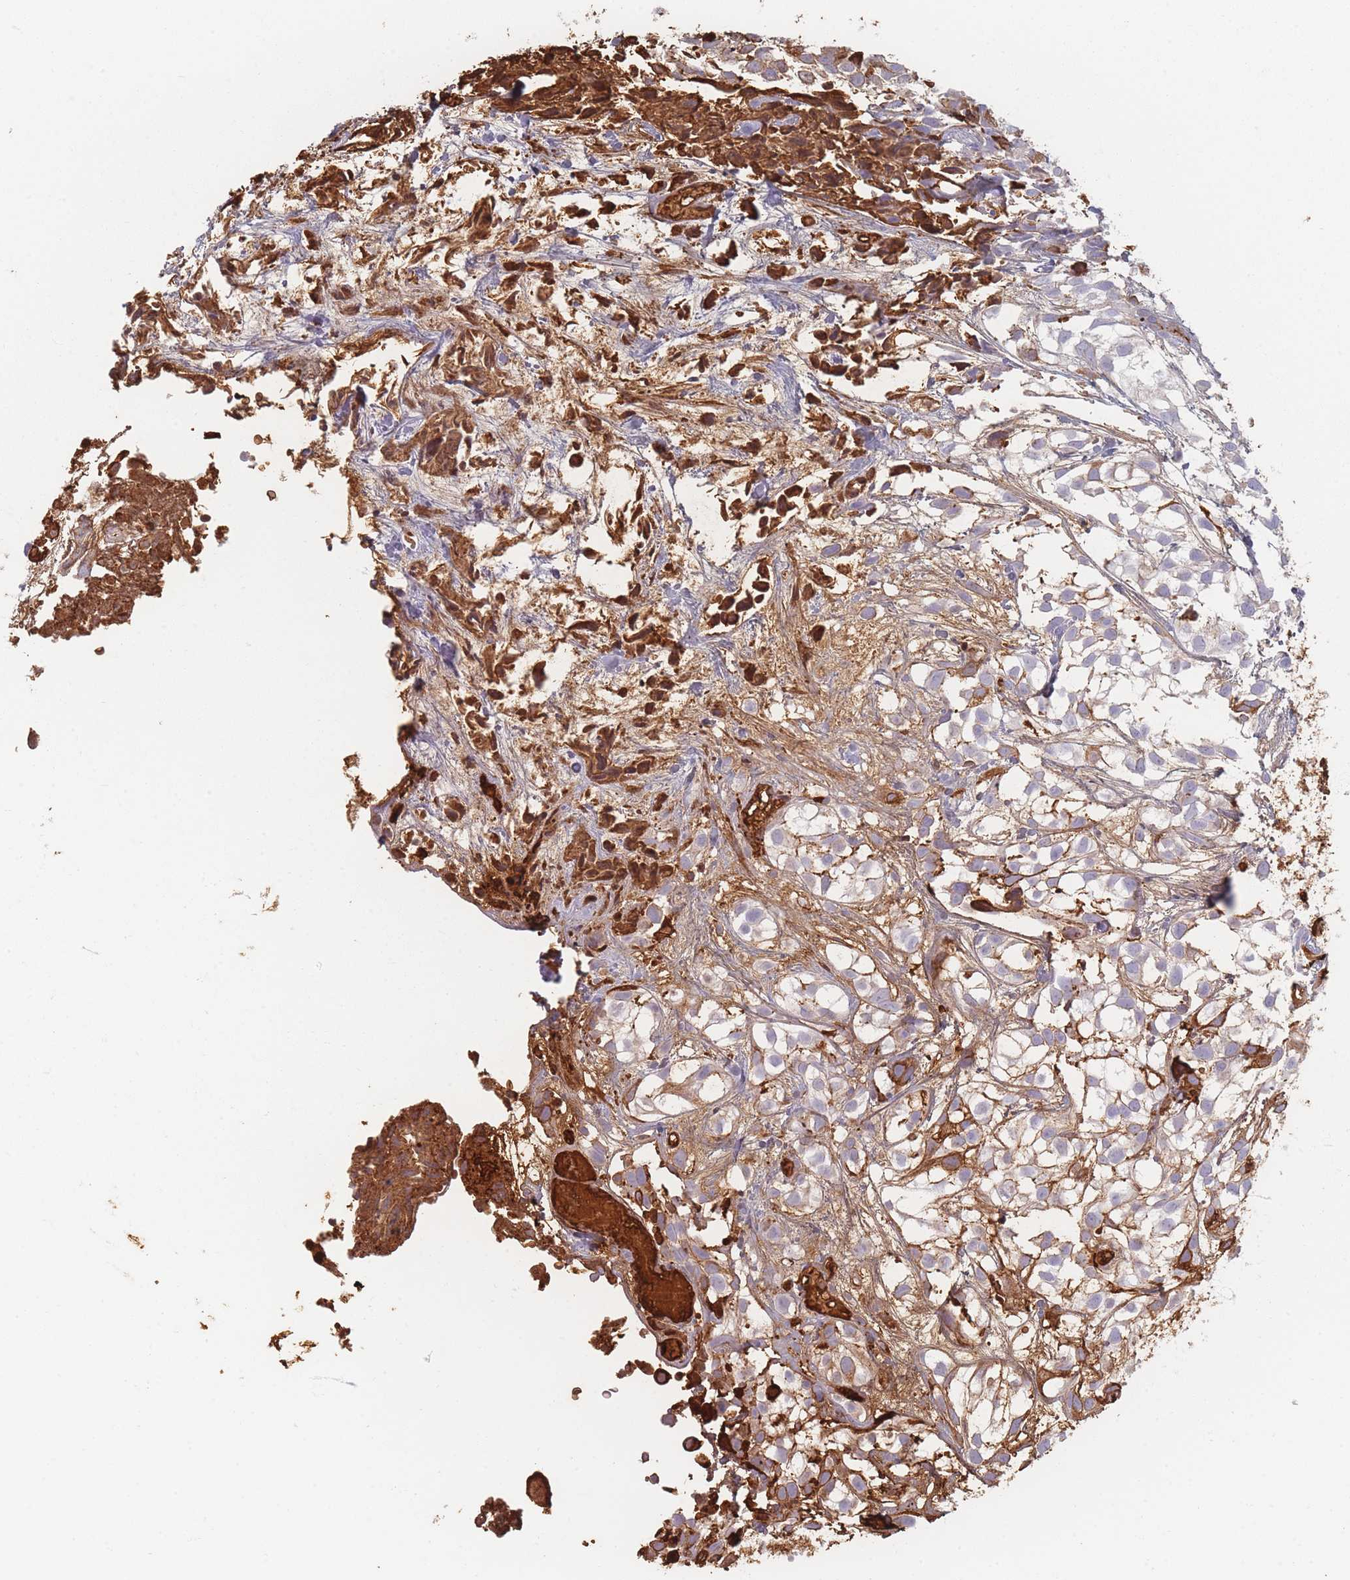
{"staining": {"intensity": "weak", "quantity": "<25%", "location": "cytoplasmic/membranous"}, "tissue": "urothelial cancer", "cell_type": "Tumor cells", "image_type": "cancer", "snomed": [{"axis": "morphology", "description": "Urothelial carcinoma, High grade"}, {"axis": "topography", "description": "Urinary bladder"}], "caption": "A high-resolution photomicrograph shows immunohistochemistry staining of urothelial cancer, which shows no significant positivity in tumor cells. (DAB immunohistochemistry, high magnification).", "gene": "SLC2A6", "patient": {"sex": "male", "age": 56}}